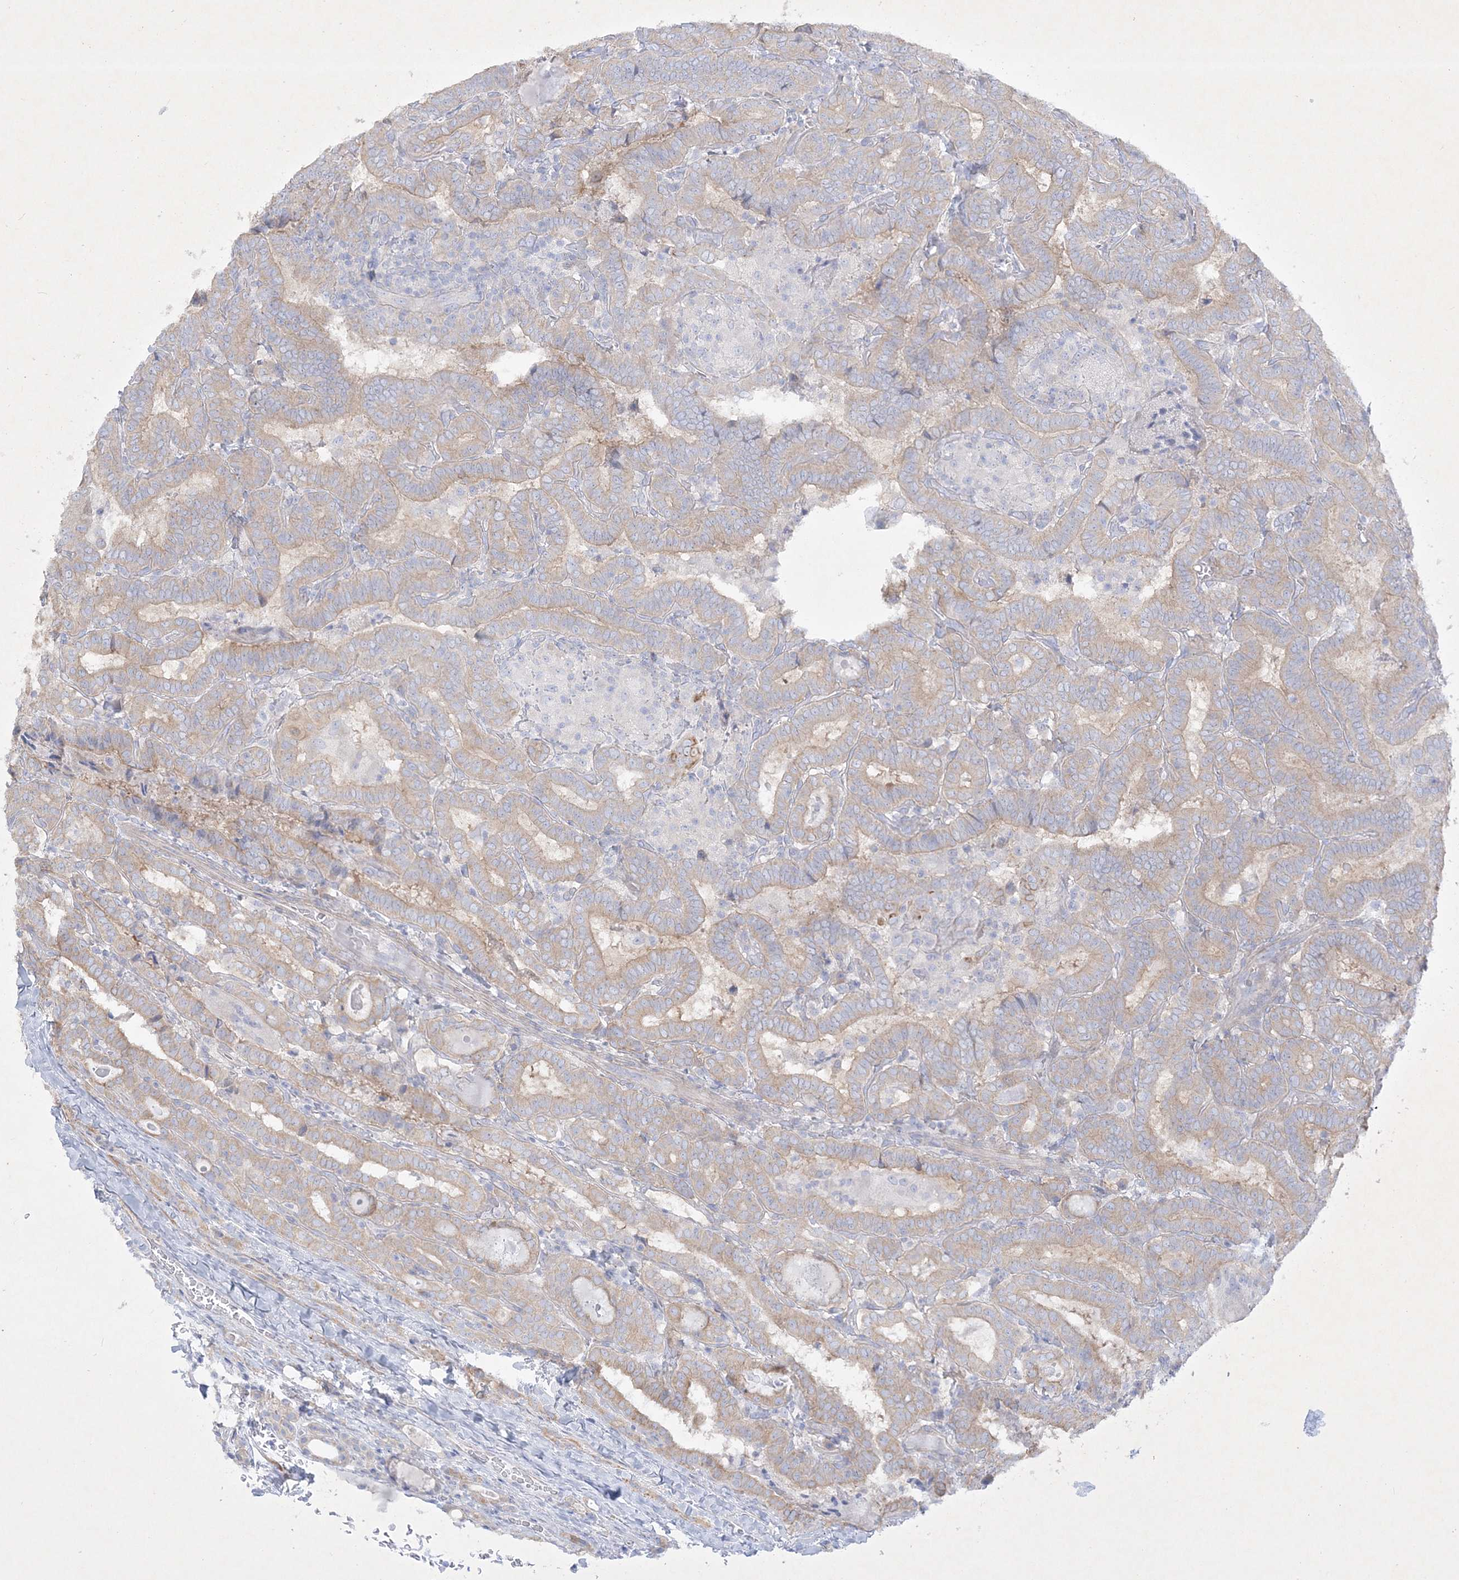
{"staining": {"intensity": "weak", "quantity": ">75%", "location": "cytoplasmic/membranous"}, "tissue": "thyroid cancer", "cell_type": "Tumor cells", "image_type": "cancer", "snomed": [{"axis": "morphology", "description": "Papillary adenocarcinoma, NOS"}, {"axis": "topography", "description": "Thyroid gland"}], "caption": "This photomicrograph demonstrates immunohistochemistry staining of human thyroid papillary adenocarcinoma, with low weak cytoplasmic/membranous staining in approximately >75% of tumor cells.", "gene": "FARSB", "patient": {"sex": "female", "age": 72}}